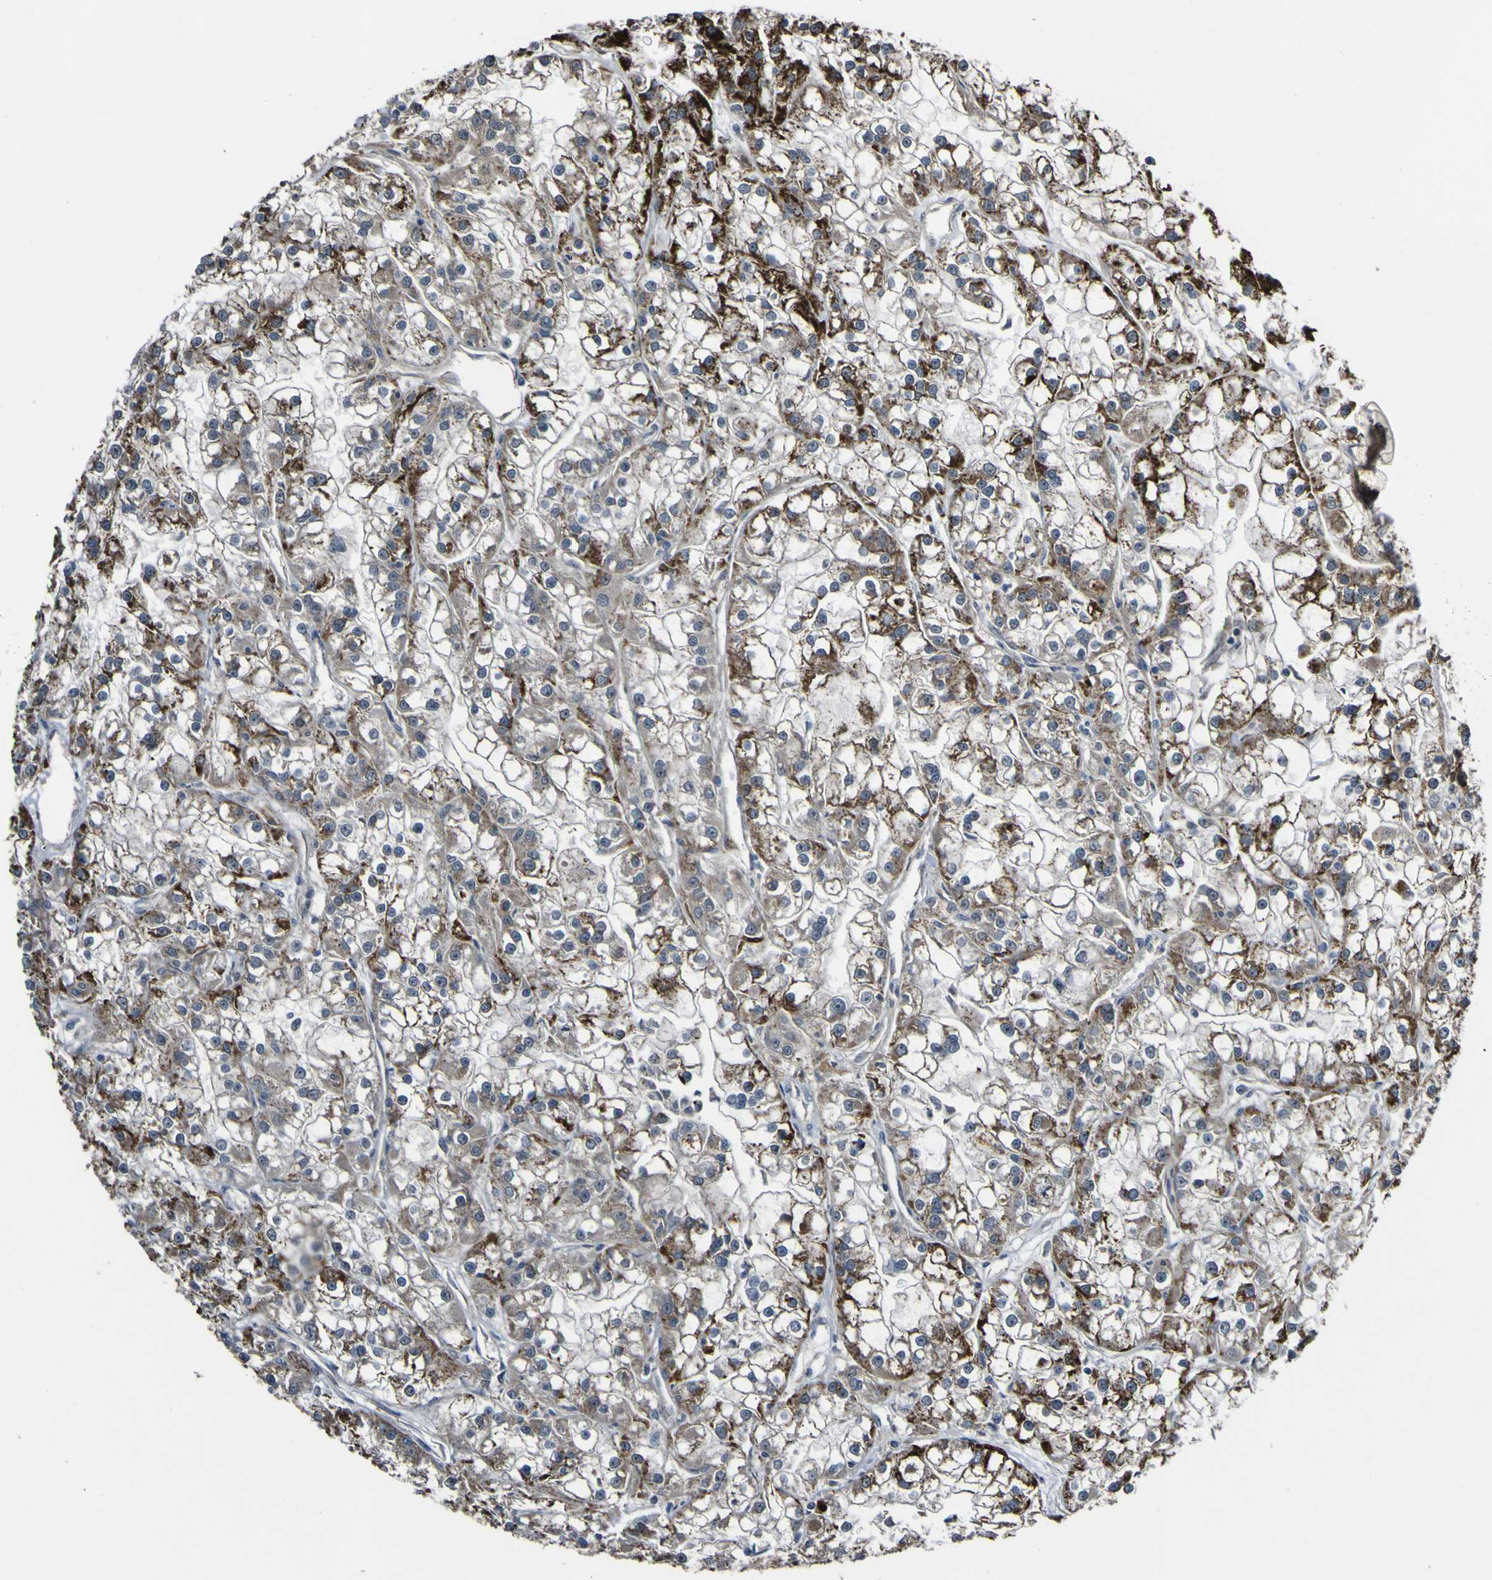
{"staining": {"intensity": "strong", "quantity": "25%-75%", "location": "cytoplasmic/membranous"}, "tissue": "renal cancer", "cell_type": "Tumor cells", "image_type": "cancer", "snomed": [{"axis": "morphology", "description": "Adenocarcinoma, NOS"}, {"axis": "topography", "description": "Kidney"}], "caption": "Brown immunohistochemical staining in human renal cancer (adenocarcinoma) exhibits strong cytoplasmic/membranous staining in approximately 25%-75% of tumor cells.", "gene": "GPLD1", "patient": {"sex": "female", "age": 52}}